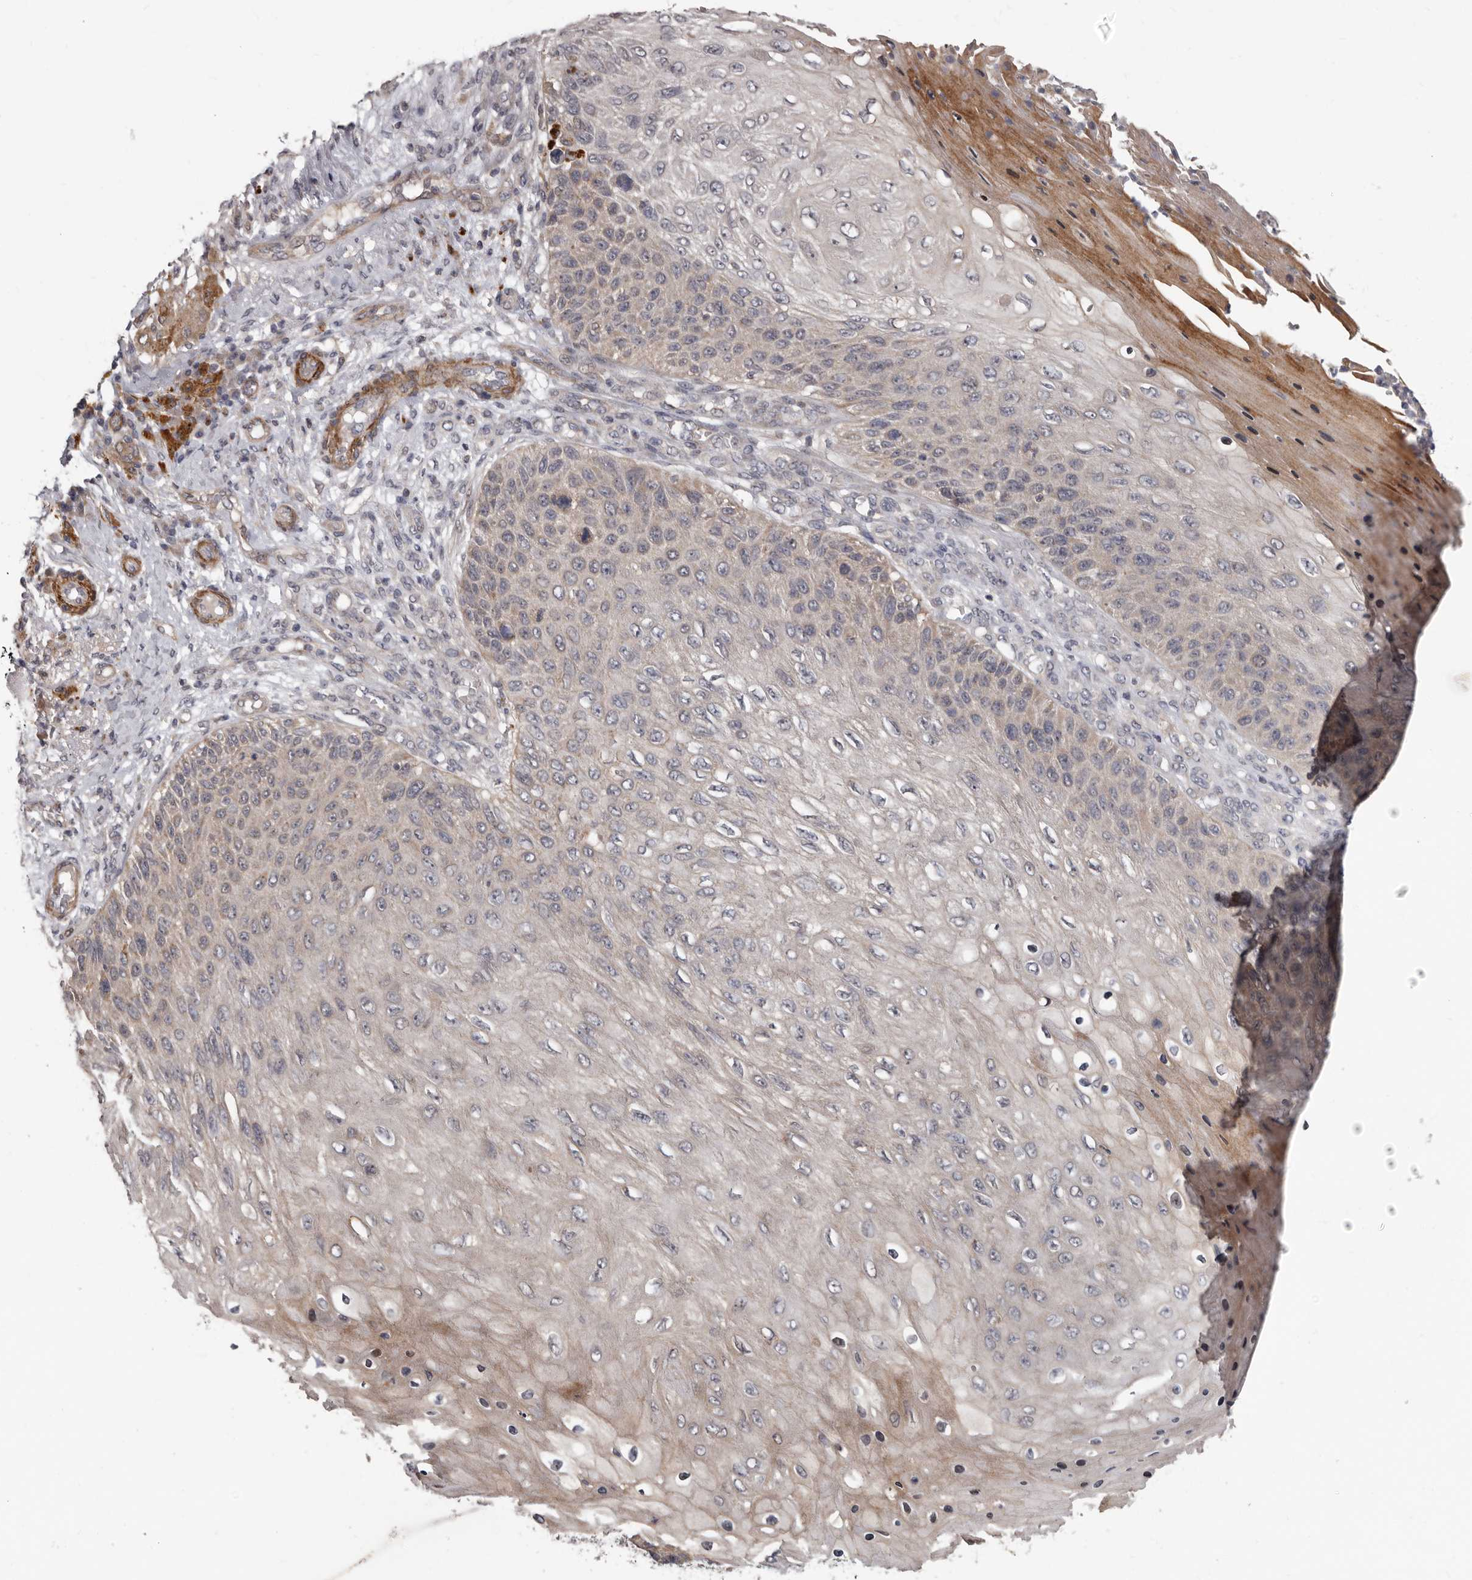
{"staining": {"intensity": "weak", "quantity": "25%-75%", "location": "cytoplasmic/membranous"}, "tissue": "skin cancer", "cell_type": "Tumor cells", "image_type": "cancer", "snomed": [{"axis": "morphology", "description": "Squamous cell carcinoma, NOS"}, {"axis": "topography", "description": "Skin"}], "caption": "About 25%-75% of tumor cells in skin cancer (squamous cell carcinoma) display weak cytoplasmic/membranous protein staining as visualized by brown immunohistochemical staining.", "gene": "FGFR4", "patient": {"sex": "female", "age": 88}}